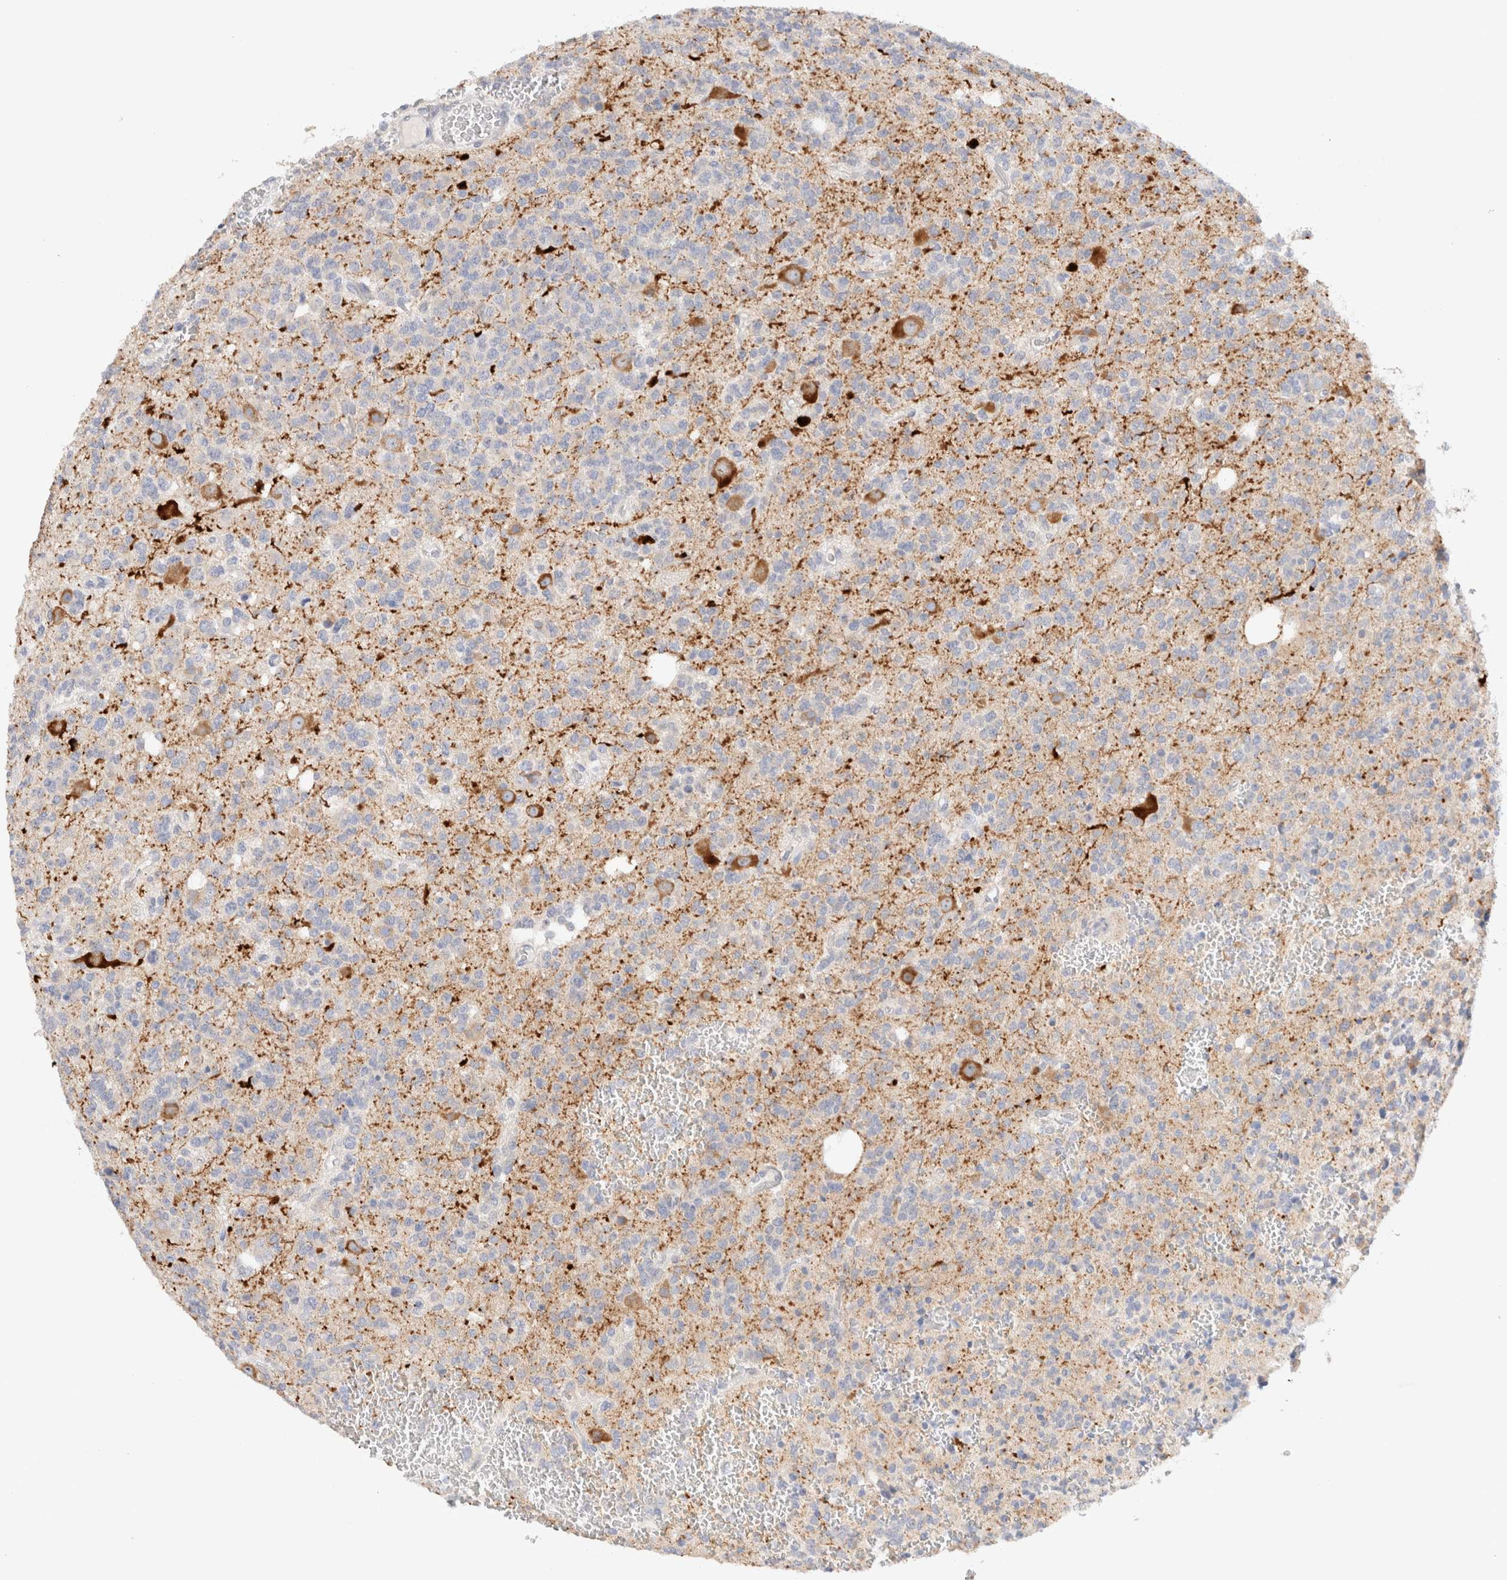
{"staining": {"intensity": "negative", "quantity": "none", "location": "none"}, "tissue": "glioma", "cell_type": "Tumor cells", "image_type": "cancer", "snomed": [{"axis": "morphology", "description": "Glioma, malignant, Low grade"}, {"axis": "topography", "description": "Brain"}], "caption": "Malignant low-grade glioma stained for a protein using immunohistochemistry reveals no expression tumor cells.", "gene": "GADD45G", "patient": {"sex": "male", "age": 38}}